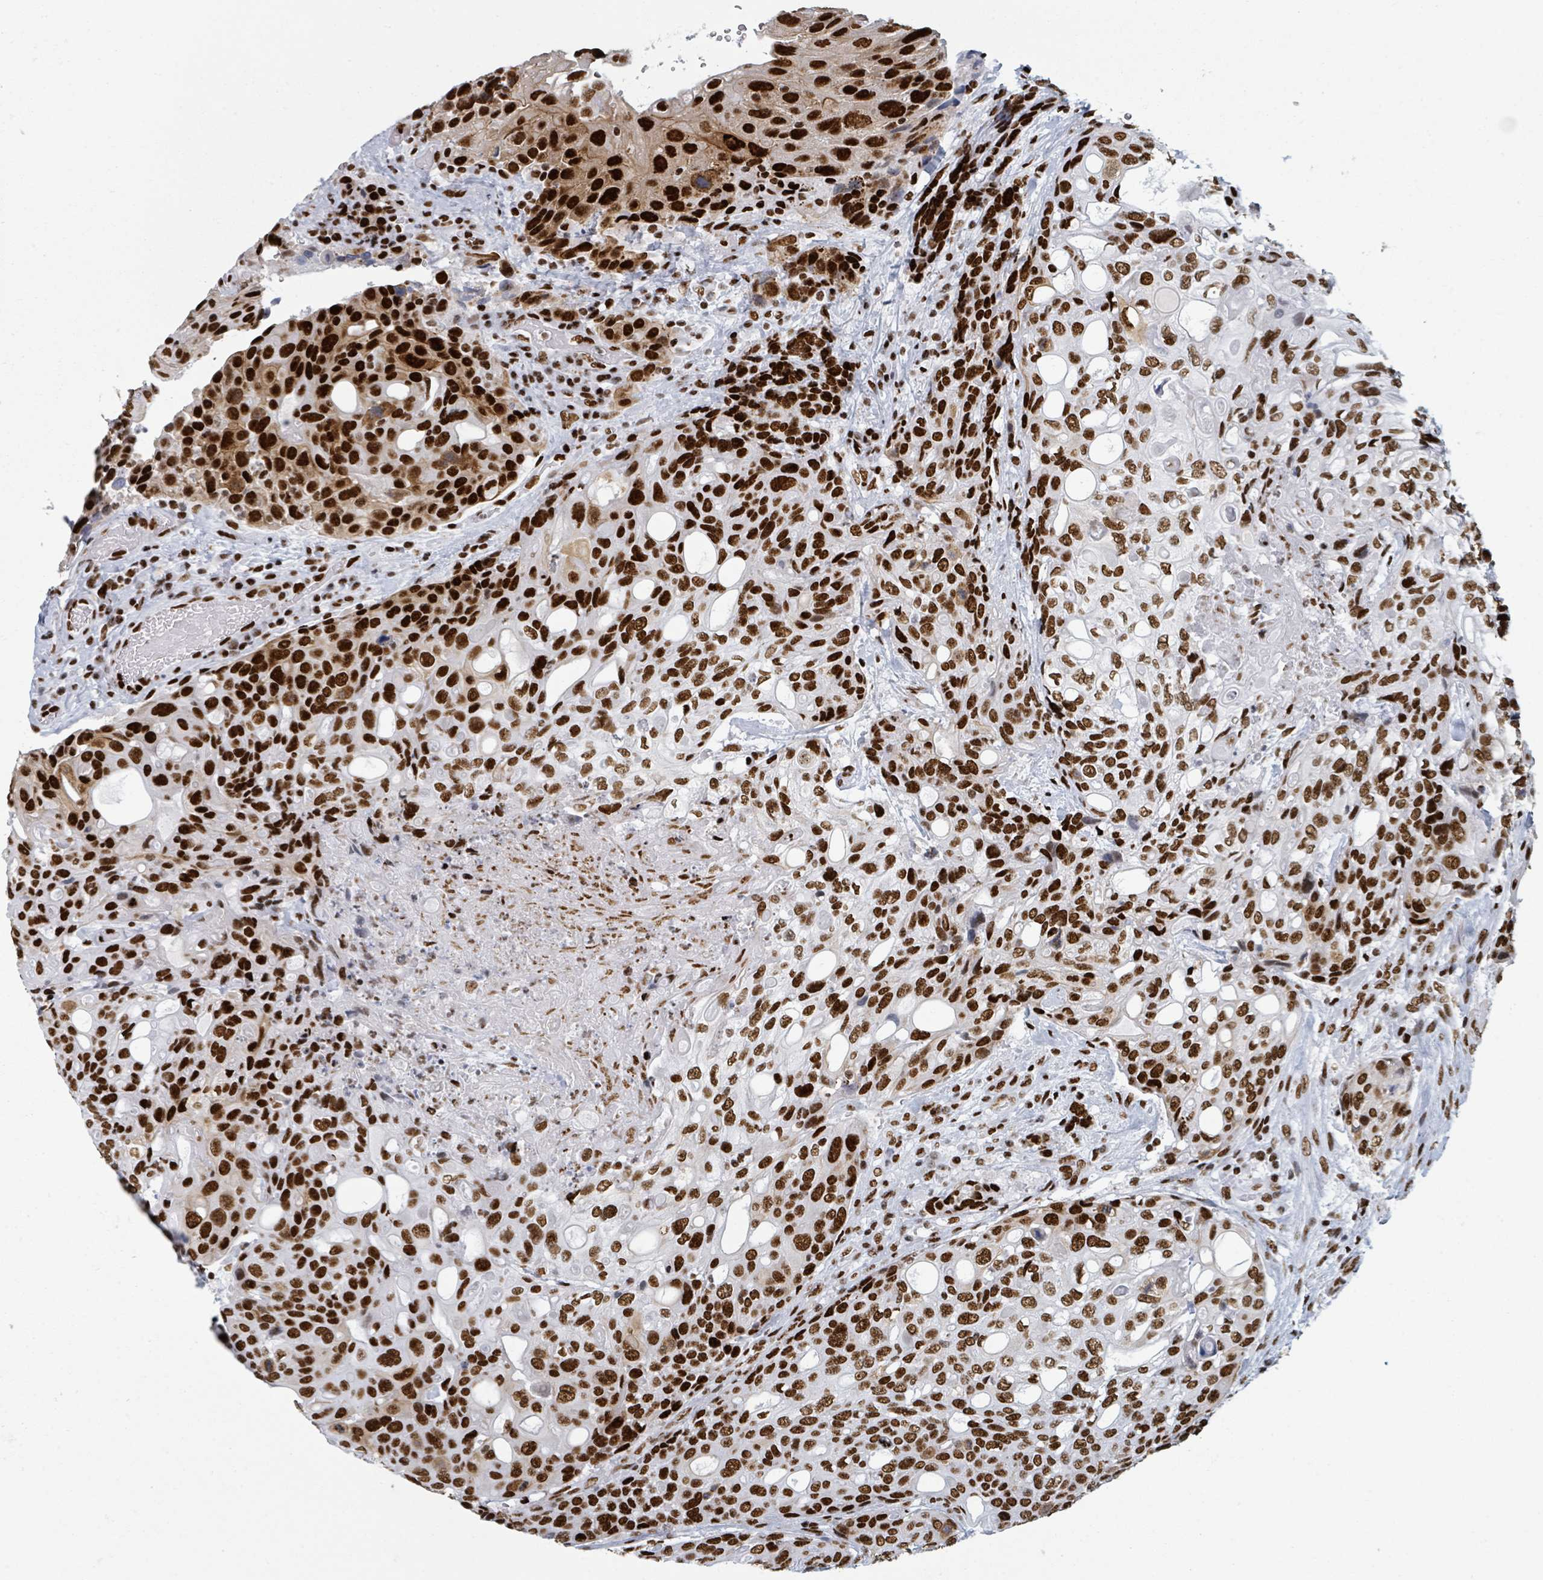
{"staining": {"intensity": "strong", "quantity": ">75%", "location": "nuclear"}, "tissue": "urothelial cancer", "cell_type": "Tumor cells", "image_type": "cancer", "snomed": [{"axis": "morphology", "description": "Urothelial carcinoma, High grade"}, {"axis": "topography", "description": "Urinary bladder"}], "caption": "IHC histopathology image of human high-grade urothelial carcinoma stained for a protein (brown), which demonstrates high levels of strong nuclear positivity in about >75% of tumor cells.", "gene": "DHX16", "patient": {"sex": "female", "age": 70}}